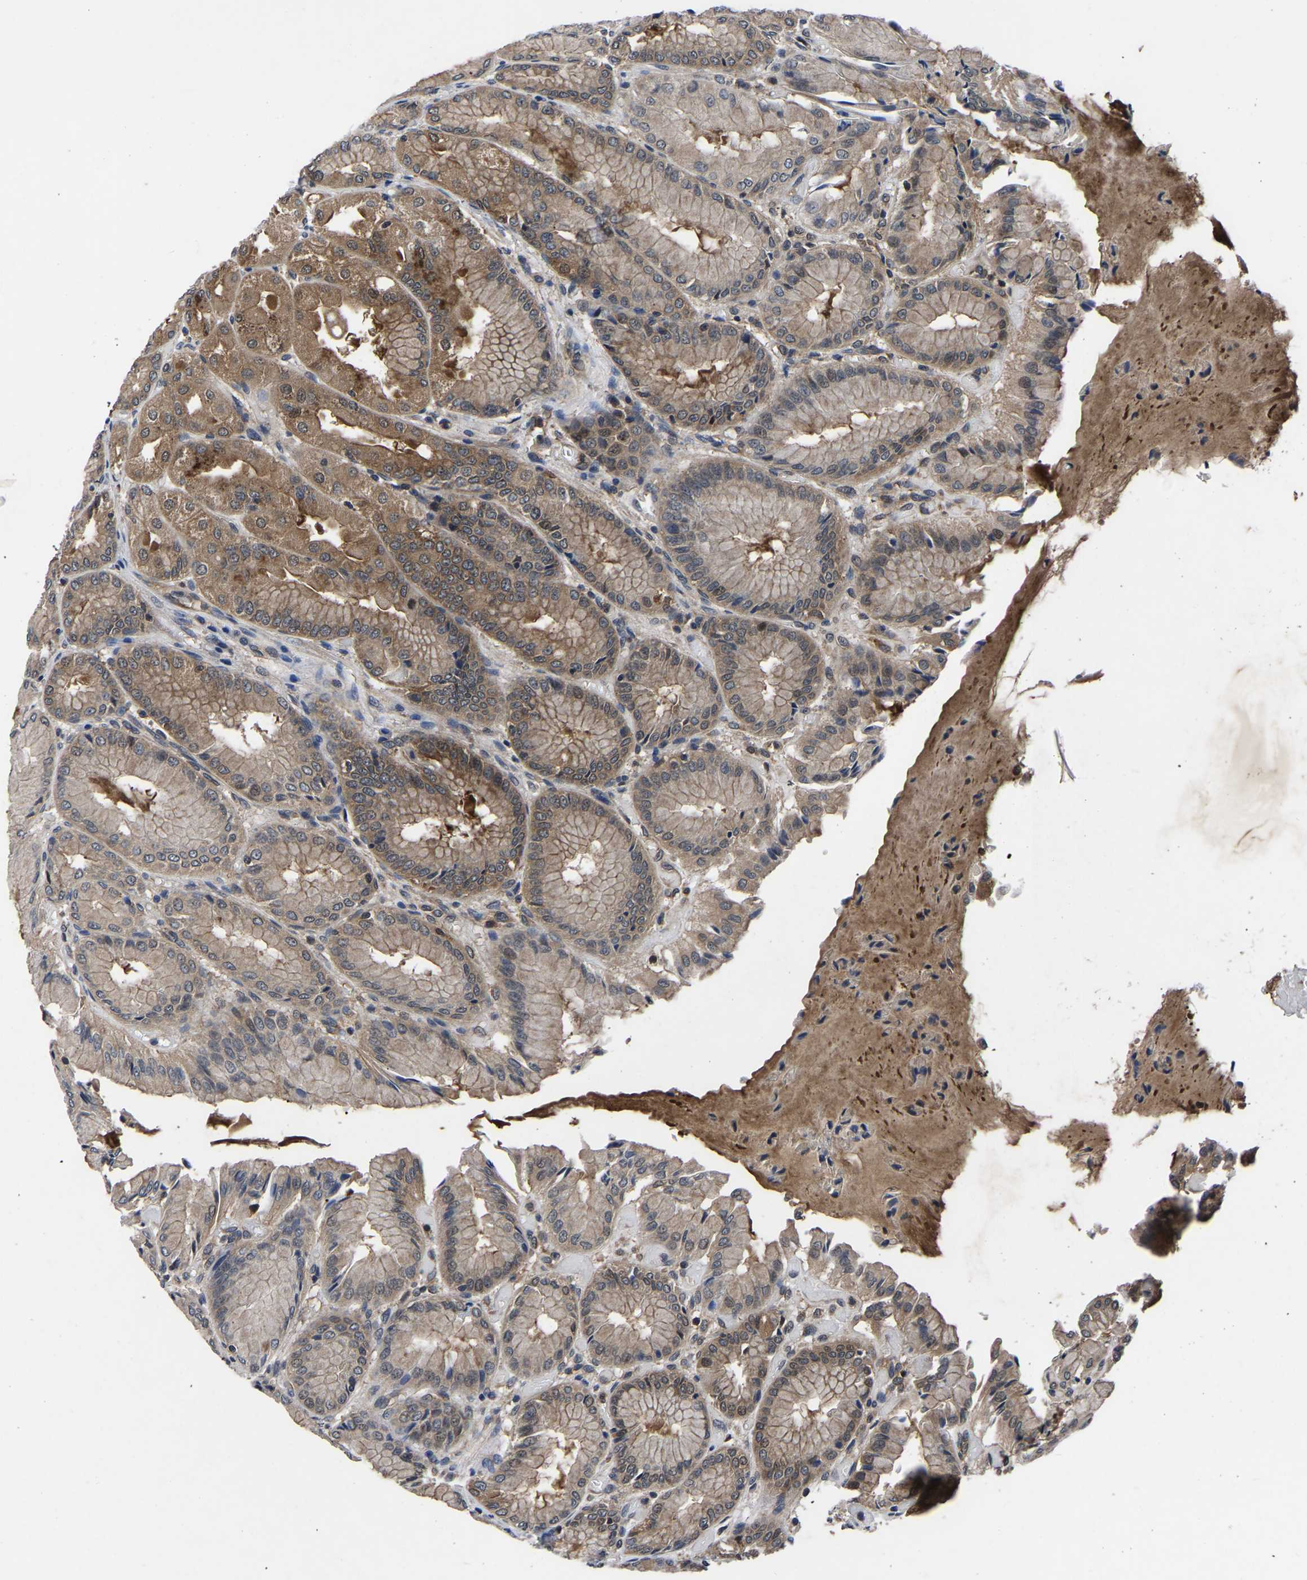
{"staining": {"intensity": "moderate", "quantity": ">75%", "location": "cytoplasmic/membranous"}, "tissue": "stomach", "cell_type": "Glandular cells", "image_type": "normal", "snomed": [{"axis": "morphology", "description": "Normal tissue, NOS"}, {"axis": "topography", "description": "Stomach, upper"}], "caption": "The image reveals staining of unremarkable stomach, revealing moderate cytoplasmic/membranous protein staining (brown color) within glandular cells. The staining is performed using DAB brown chromogen to label protein expression. The nuclei are counter-stained blue using hematoxylin.", "gene": "FGD5", "patient": {"sex": "male", "age": 72}}